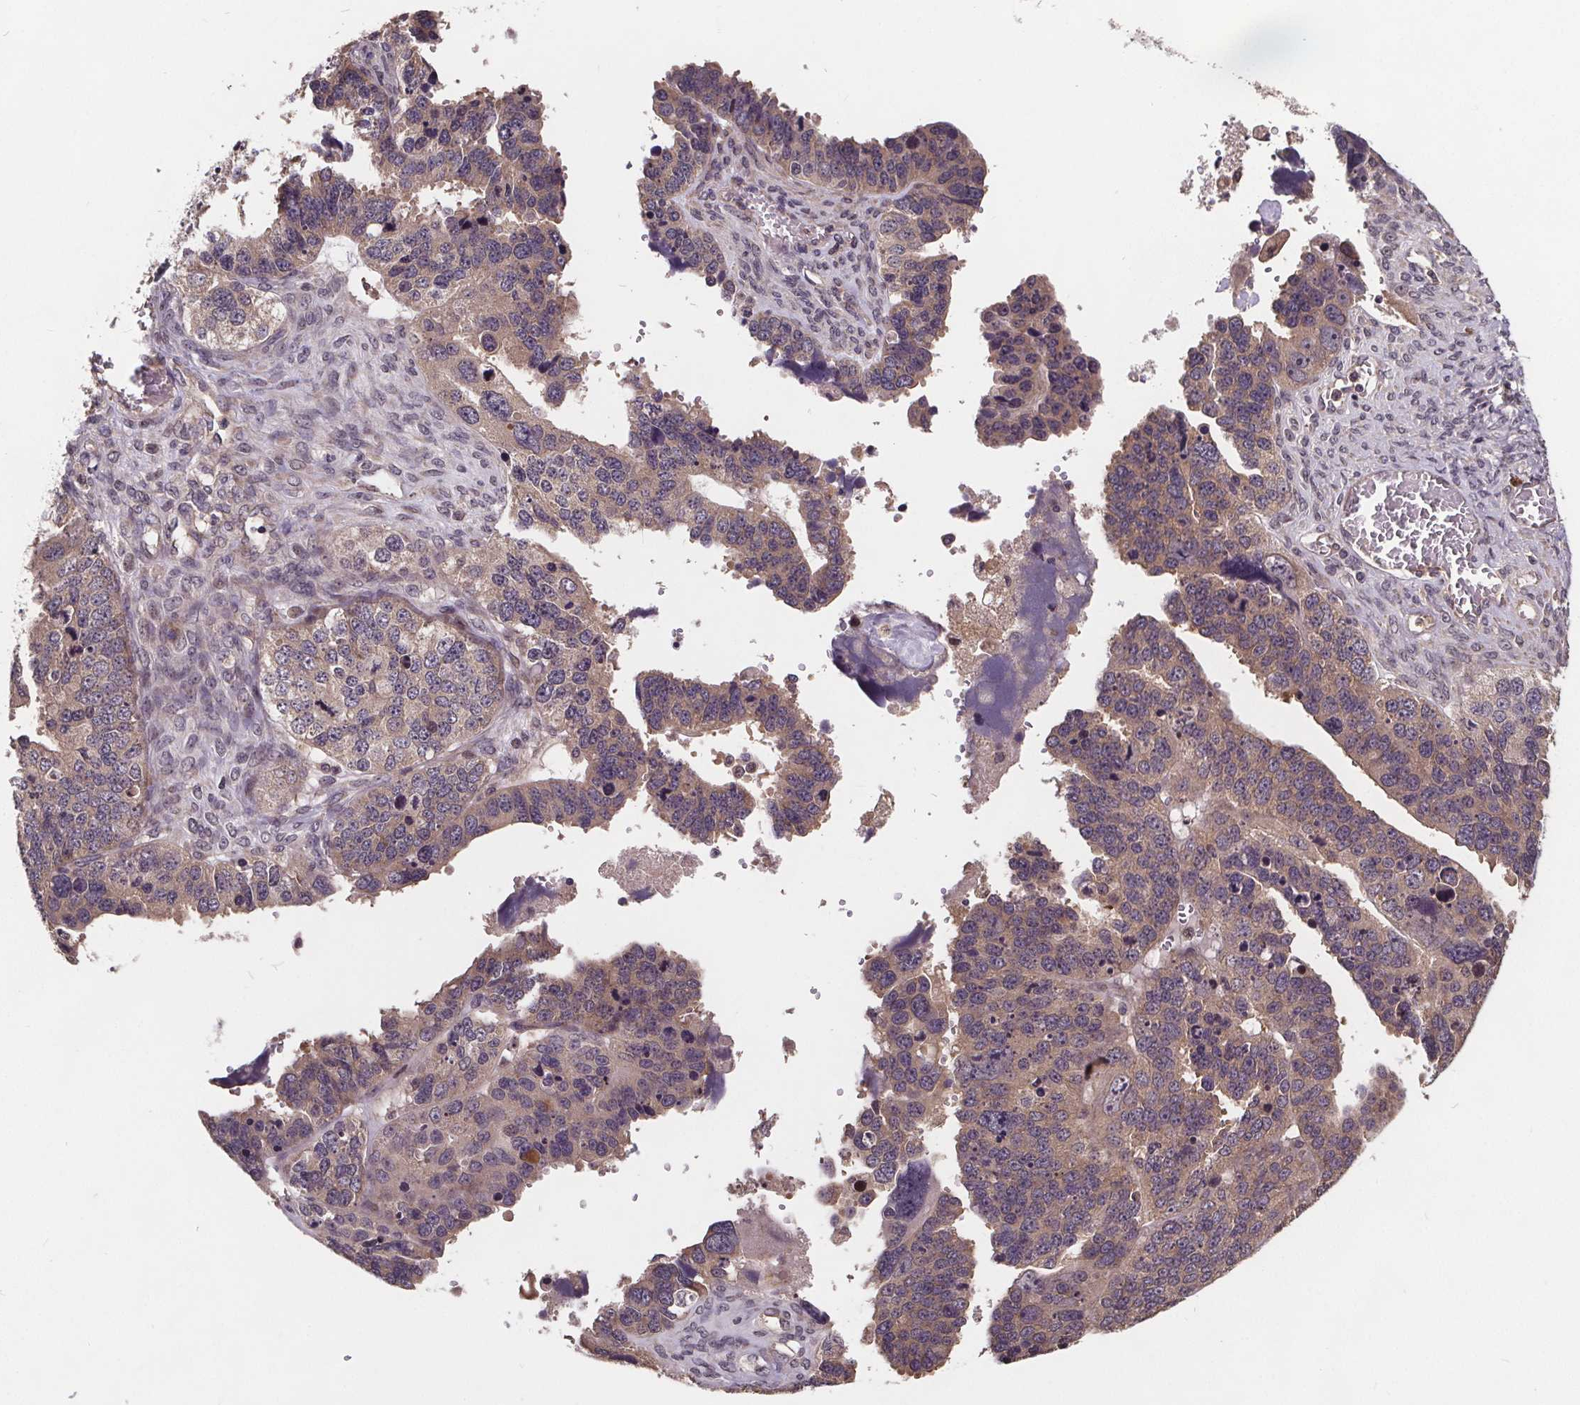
{"staining": {"intensity": "weak", "quantity": "<25%", "location": "cytoplasmic/membranous"}, "tissue": "ovarian cancer", "cell_type": "Tumor cells", "image_type": "cancer", "snomed": [{"axis": "morphology", "description": "Cystadenocarcinoma, serous, NOS"}, {"axis": "topography", "description": "Ovary"}], "caption": "Tumor cells show no significant protein staining in ovarian cancer (serous cystadenocarcinoma).", "gene": "USP9X", "patient": {"sex": "female", "age": 76}}